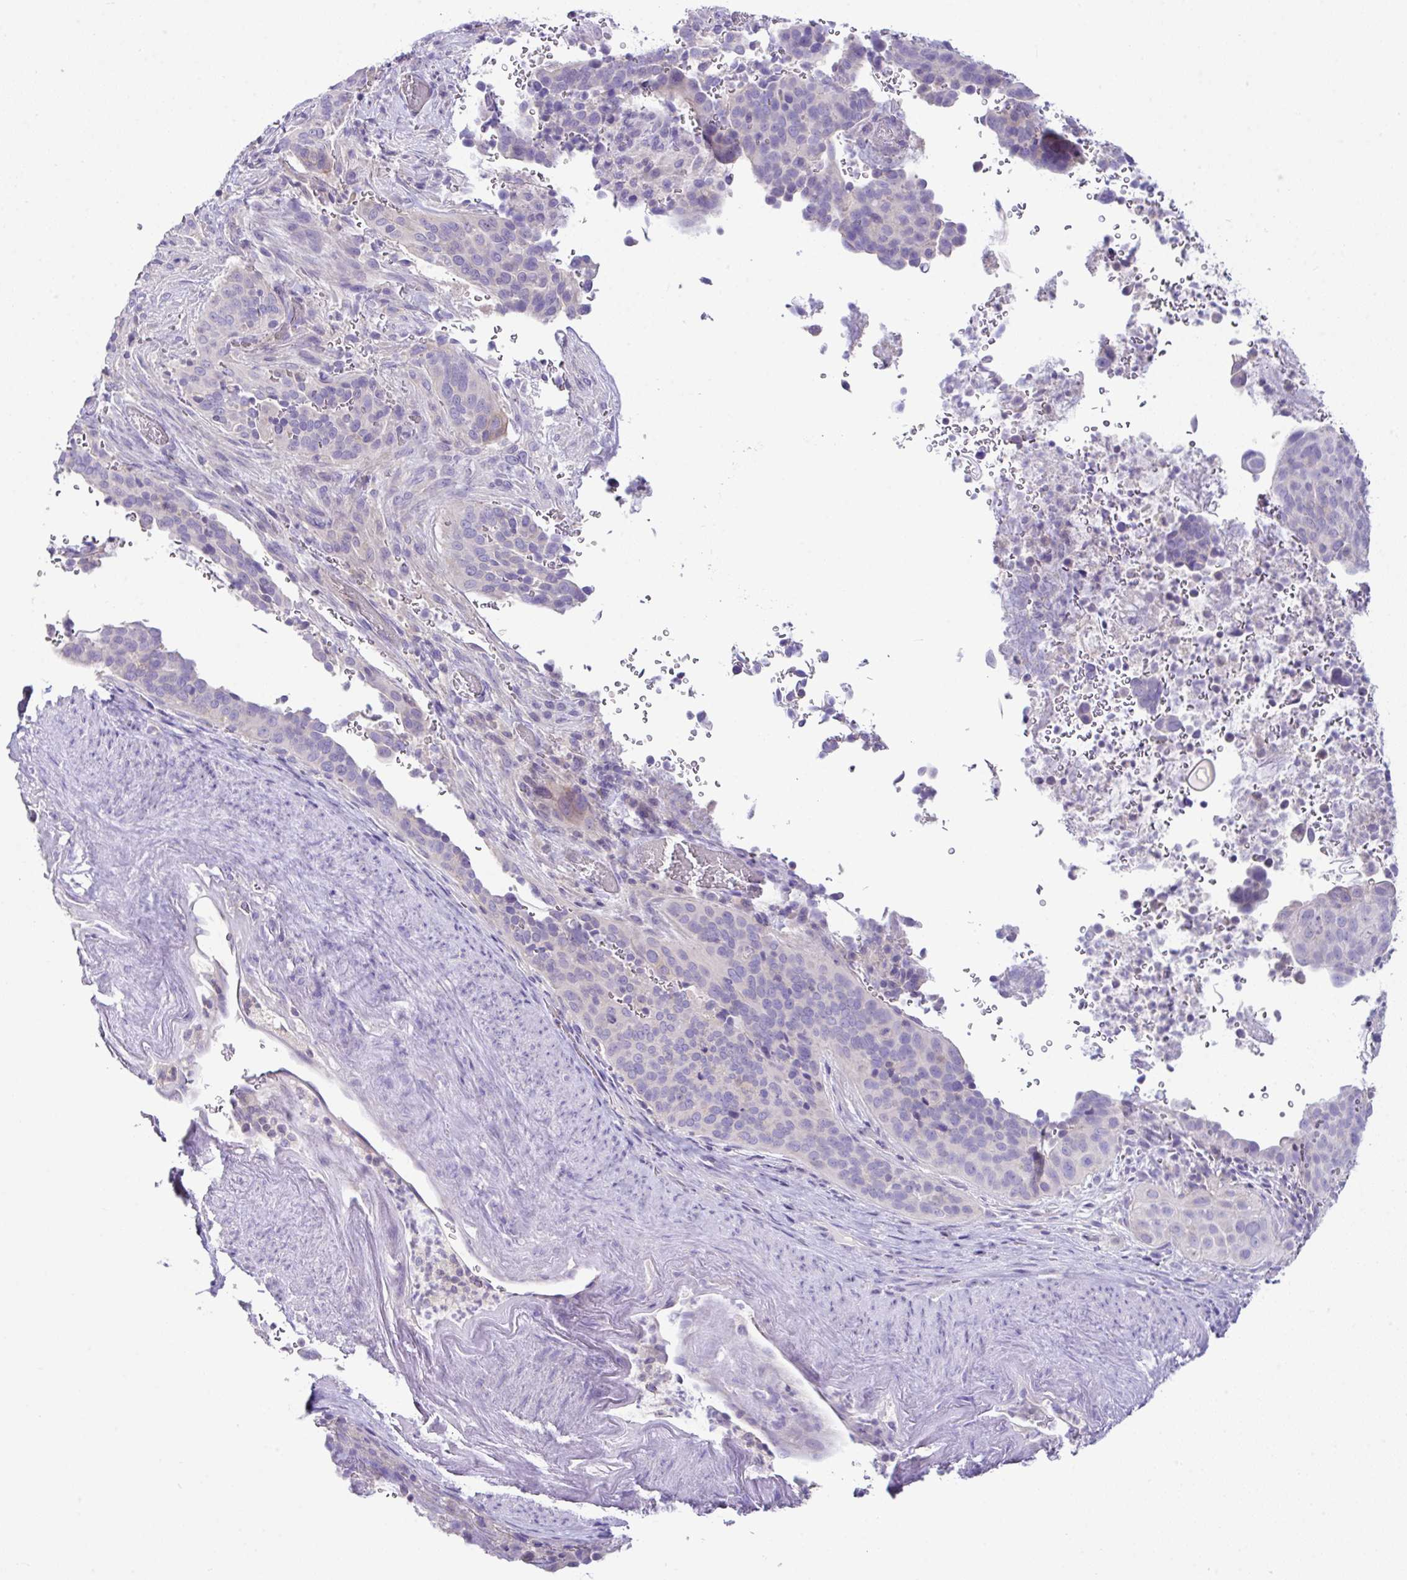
{"staining": {"intensity": "weak", "quantity": "<25%", "location": "cytoplasmic/membranous"}, "tissue": "cervical cancer", "cell_type": "Tumor cells", "image_type": "cancer", "snomed": [{"axis": "morphology", "description": "Squamous cell carcinoma, NOS"}, {"axis": "topography", "description": "Cervix"}], "caption": "The histopathology image demonstrates no staining of tumor cells in cervical cancer (squamous cell carcinoma). (DAB IHC with hematoxylin counter stain).", "gene": "D2HGDH", "patient": {"sex": "female", "age": 38}}